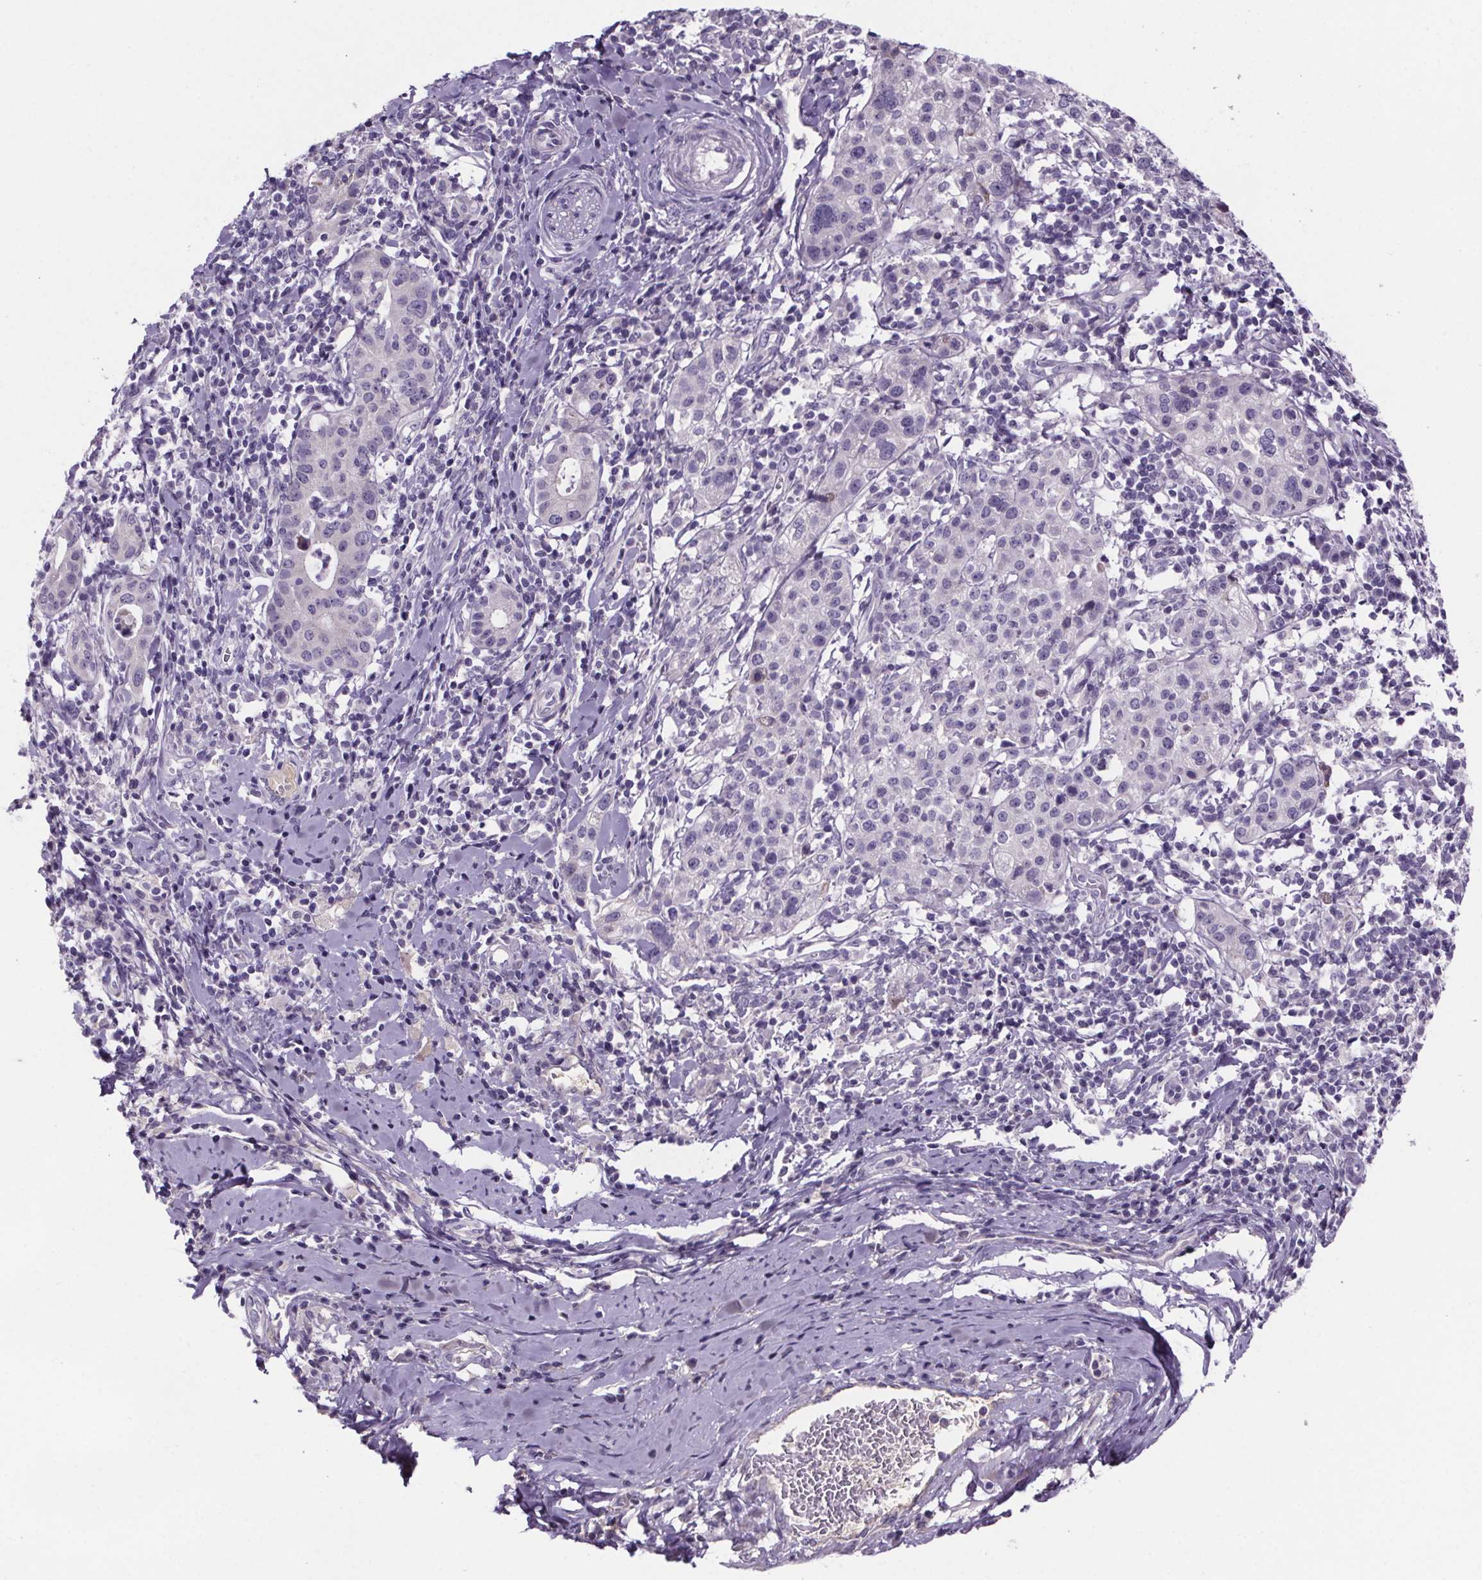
{"staining": {"intensity": "negative", "quantity": "none", "location": "none"}, "tissue": "cervical cancer", "cell_type": "Tumor cells", "image_type": "cancer", "snomed": [{"axis": "morphology", "description": "Normal tissue, NOS"}, {"axis": "morphology", "description": "Adenocarcinoma, NOS"}, {"axis": "topography", "description": "Cervix"}], "caption": "A histopathology image of cervical adenocarcinoma stained for a protein demonstrates no brown staining in tumor cells.", "gene": "CUBN", "patient": {"sex": "female", "age": 44}}